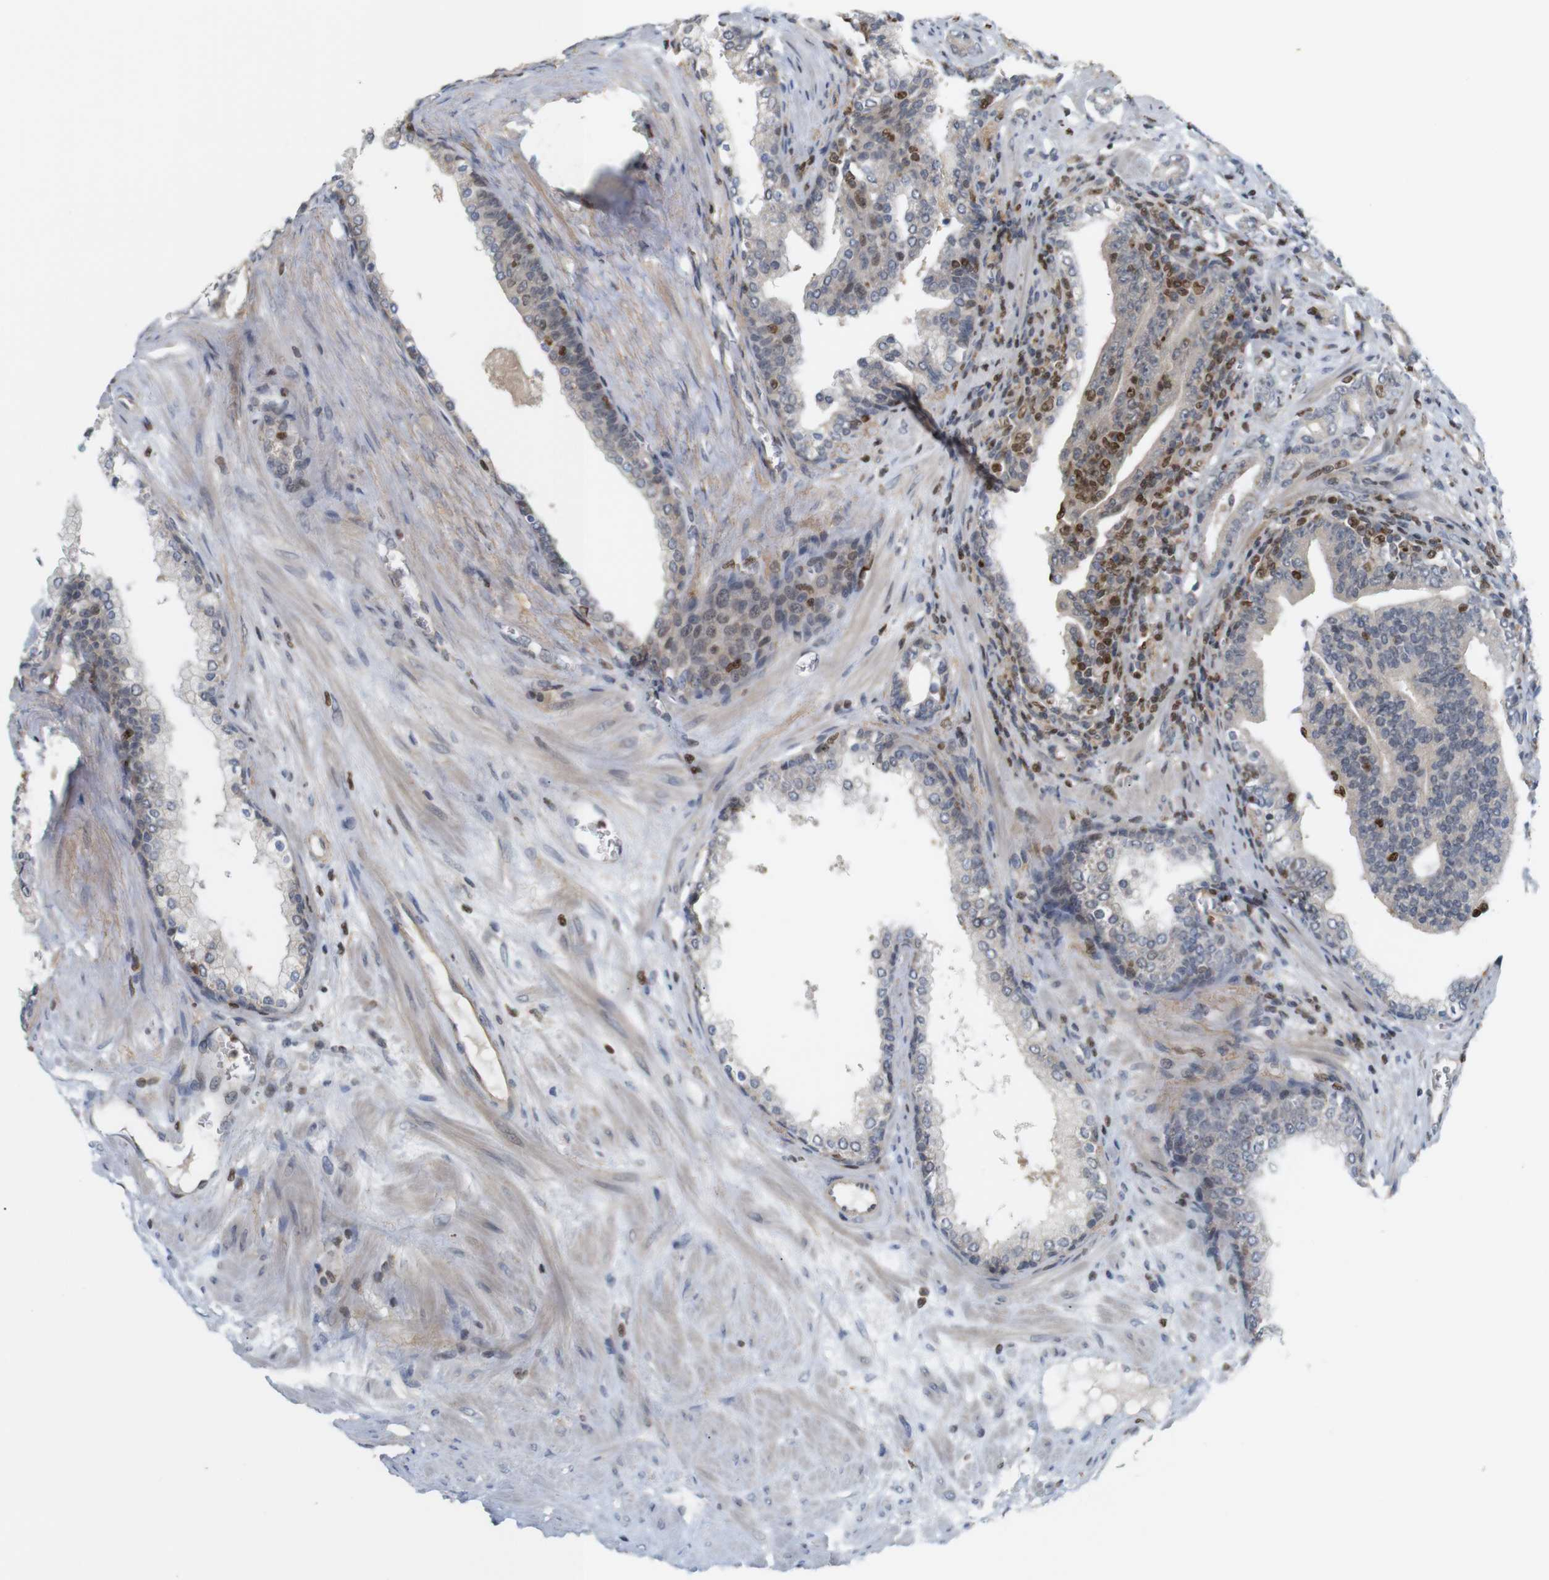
{"staining": {"intensity": "negative", "quantity": "none", "location": "none"}, "tissue": "prostate cancer", "cell_type": "Tumor cells", "image_type": "cancer", "snomed": [{"axis": "morphology", "description": "Adenocarcinoma, Low grade"}, {"axis": "topography", "description": "Prostate"}], "caption": "Human prostate cancer (low-grade adenocarcinoma) stained for a protein using immunohistochemistry (IHC) shows no expression in tumor cells.", "gene": "MBD1", "patient": {"sex": "male", "age": 58}}